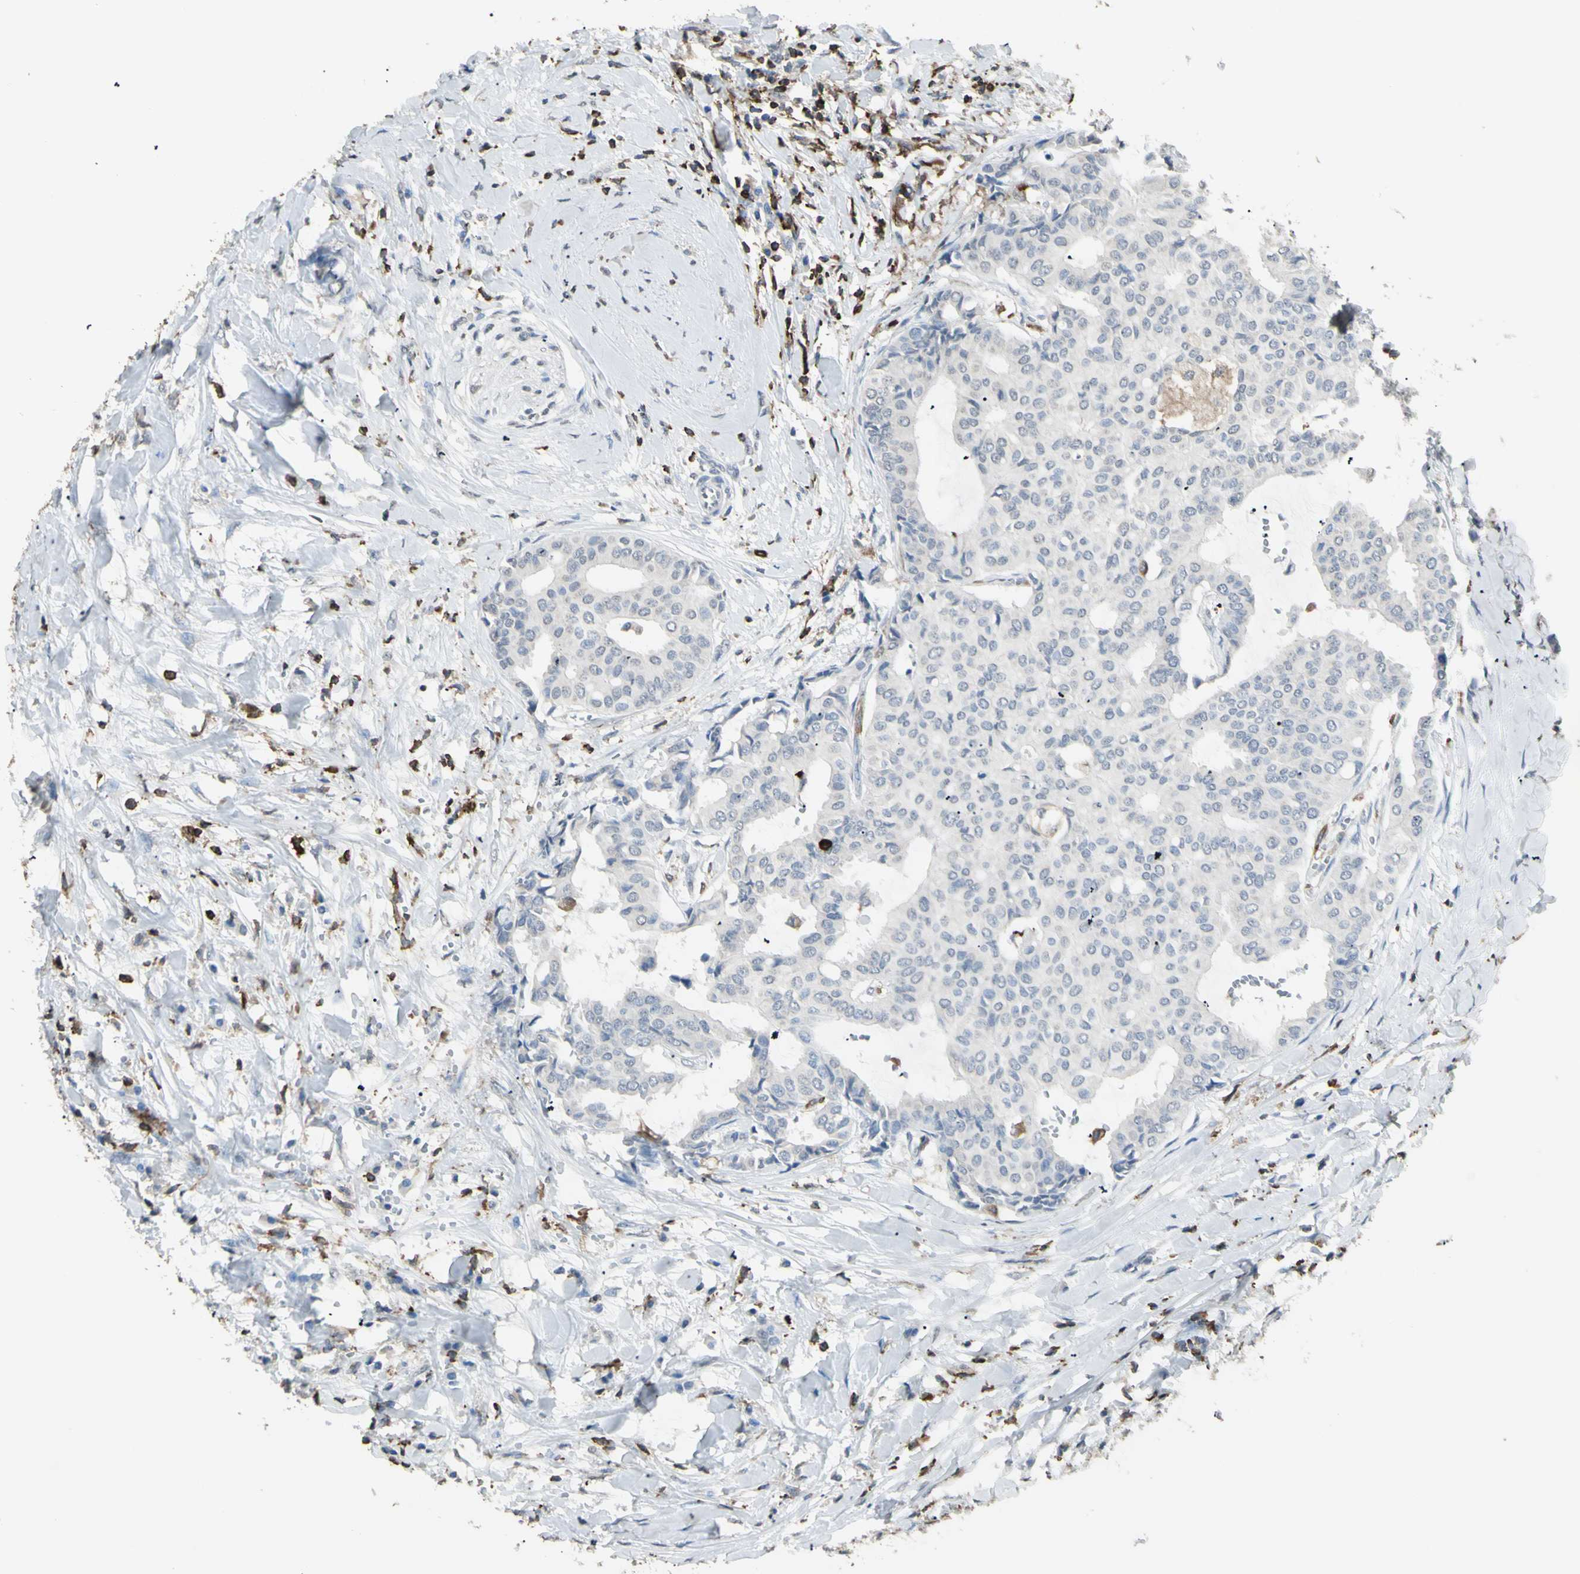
{"staining": {"intensity": "negative", "quantity": "none", "location": "none"}, "tissue": "head and neck cancer", "cell_type": "Tumor cells", "image_type": "cancer", "snomed": [{"axis": "morphology", "description": "Adenocarcinoma, NOS"}, {"axis": "topography", "description": "Salivary gland"}, {"axis": "topography", "description": "Head-Neck"}], "caption": "Protein analysis of head and neck adenocarcinoma exhibits no significant staining in tumor cells.", "gene": "PSTPIP1", "patient": {"sex": "female", "age": 59}}